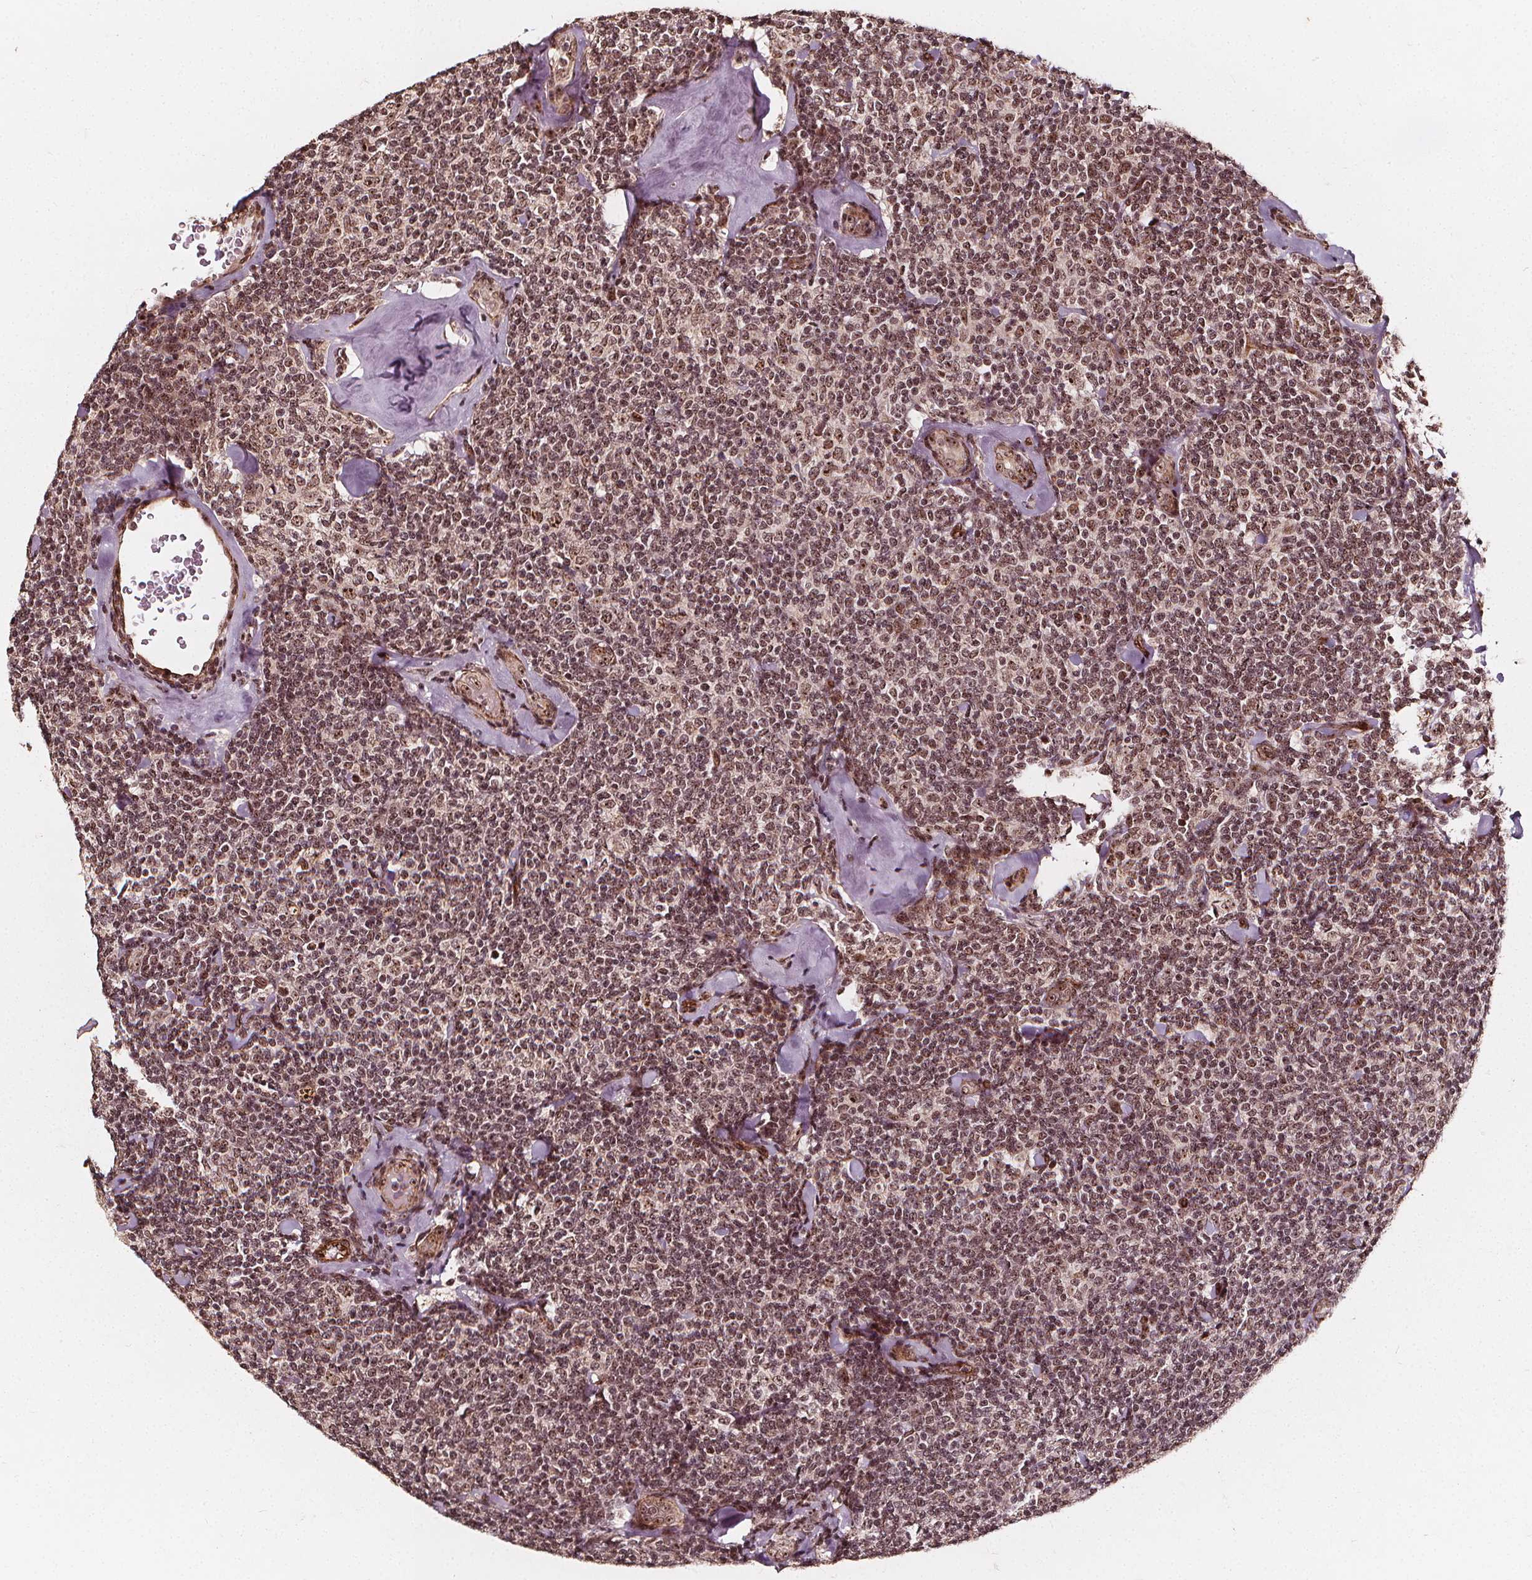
{"staining": {"intensity": "moderate", "quantity": ">75%", "location": "nuclear"}, "tissue": "lymphoma", "cell_type": "Tumor cells", "image_type": "cancer", "snomed": [{"axis": "morphology", "description": "Malignant lymphoma, non-Hodgkin's type, Low grade"}, {"axis": "topography", "description": "Lymph node"}], "caption": "Malignant lymphoma, non-Hodgkin's type (low-grade) tissue displays moderate nuclear staining in about >75% of tumor cells, visualized by immunohistochemistry. Nuclei are stained in blue.", "gene": "EXOSC9", "patient": {"sex": "female", "age": 56}}